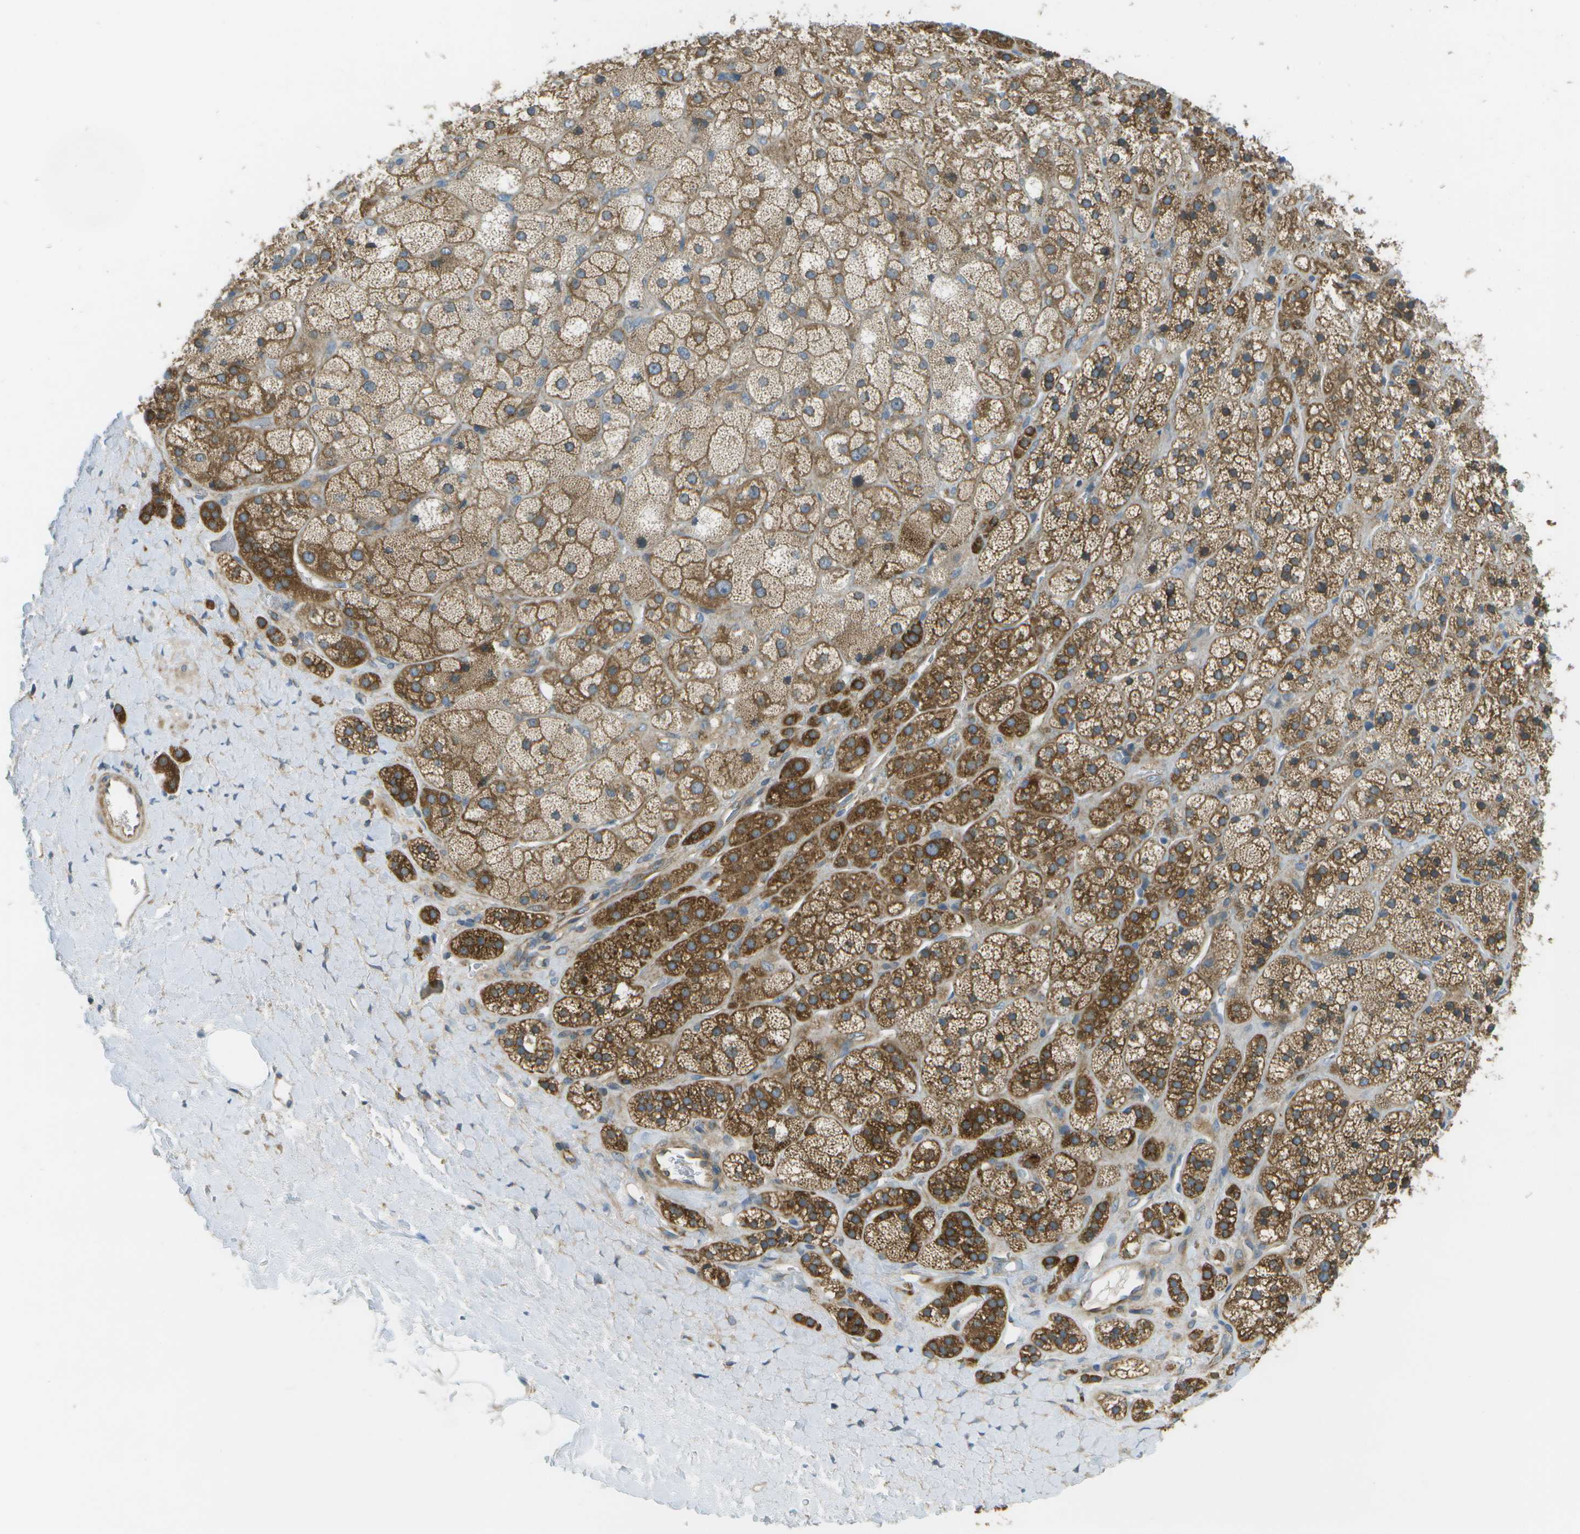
{"staining": {"intensity": "strong", "quantity": ">75%", "location": "cytoplasmic/membranous"}, "tissue": "adrenal gland", "cell_type": "Glandular cells", "image_type": "normal", "snomed": [{"axis": "morphology", "description": "Normal tissue, NOS"}, {"axis": "topography", "description": "Adrenal gland"}], "caption": "Glandular cells exhibit high levels of strong cytoplasmic/membranous staining in about >75% of cells in benign adrenal gland.", "gene": "WNK2", "patient": {"sex": "male", "age": 56}}